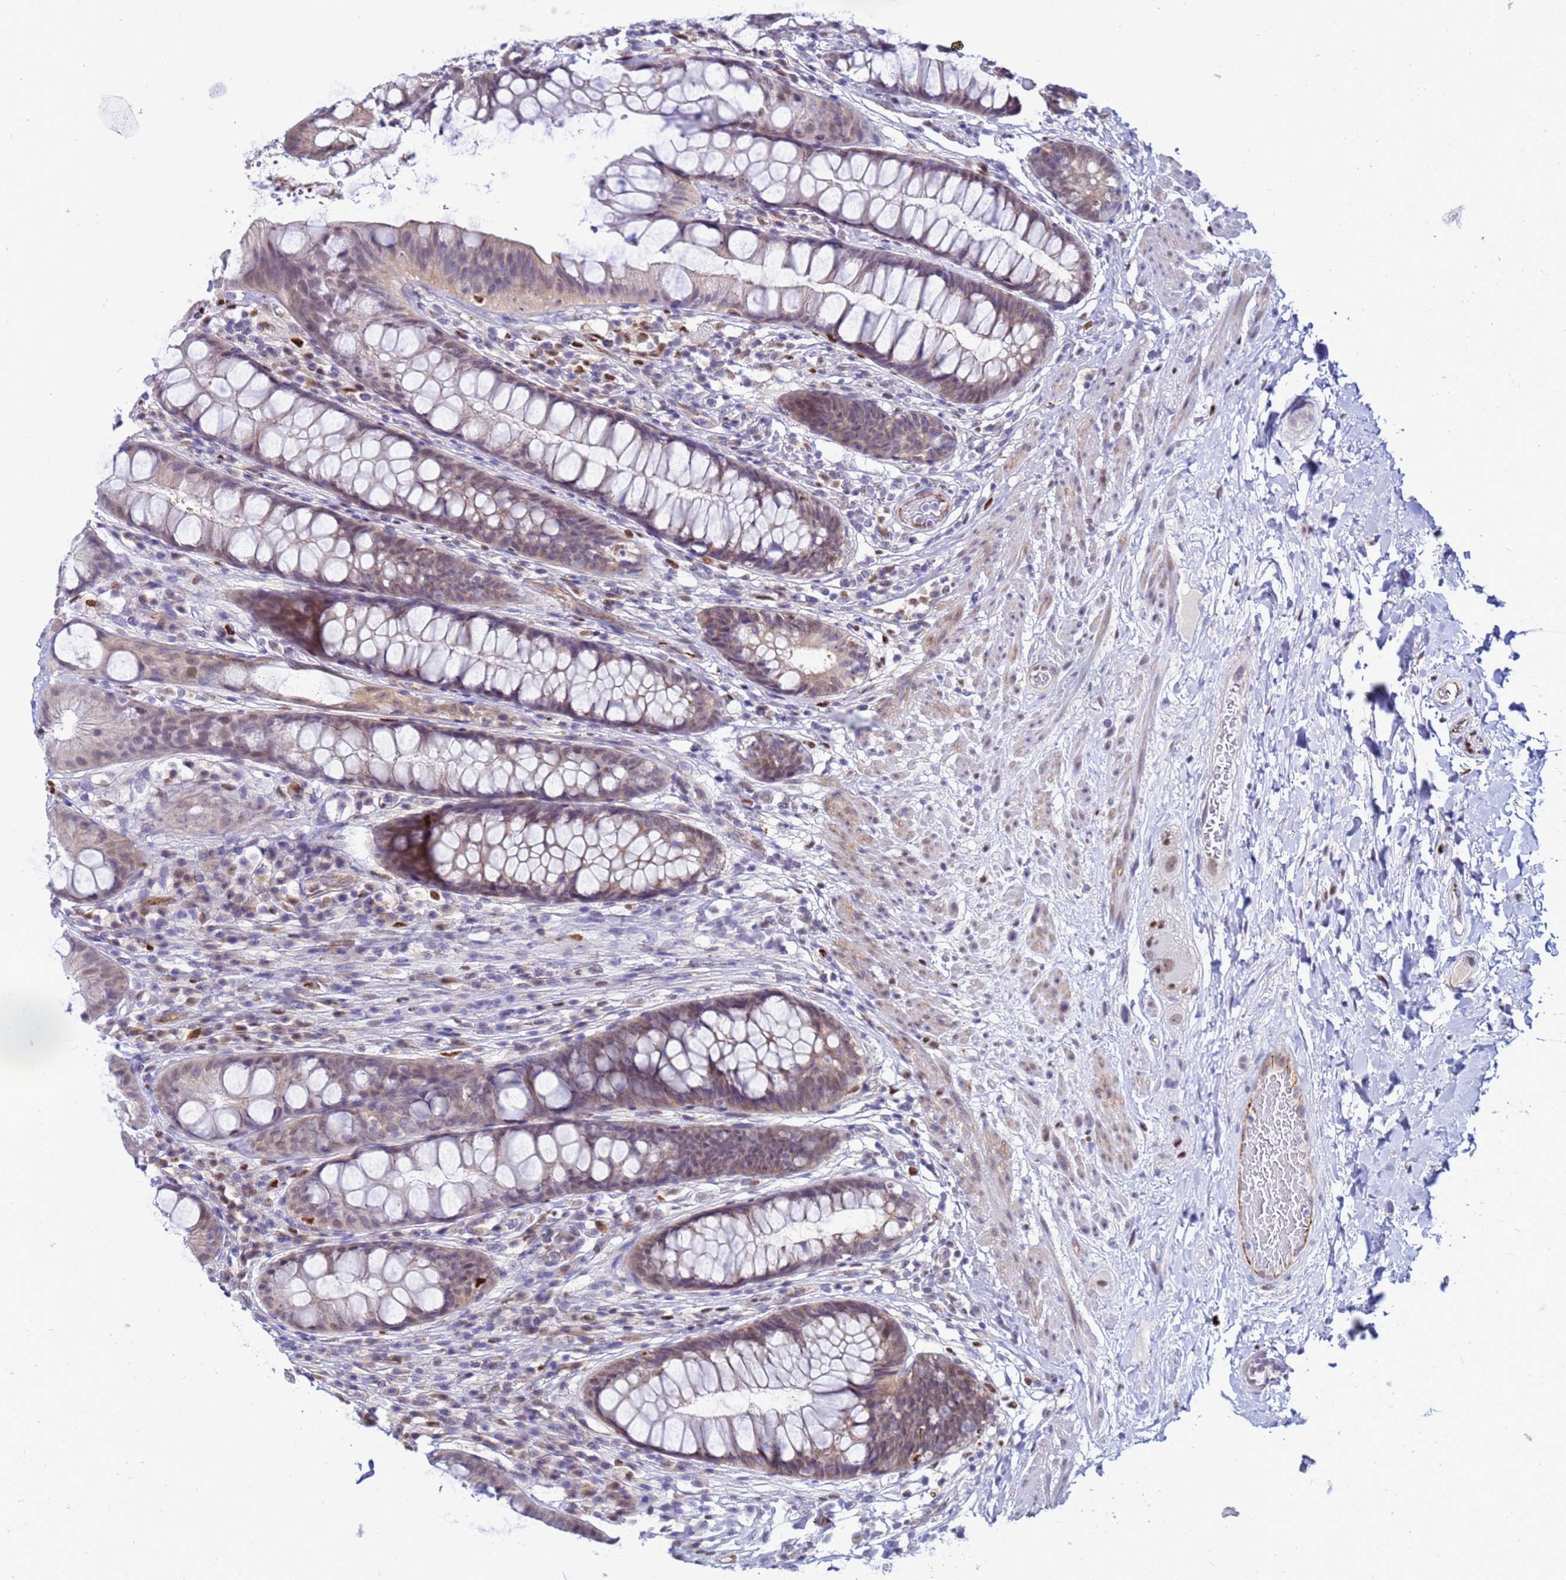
{"staining": {"intensity": "weak", "quantity": "<25%", "location": "cytoplasmic/membranous"}, "tissue": "rectum", "cell_type": "Glandular cells", "image_type": "normal", "snomed": [{"axis": "morphology", "description": "Normal tissue, NOS"}, {"axis": "topography", "description": "Rectum"}], "caption": "Immunohistochemistry image of benign rectum stained for a protein (brown), which displays no expression in glandular cells.", "gene": "SLC25A37", "patient": {"sex": "male", "age": 74}}